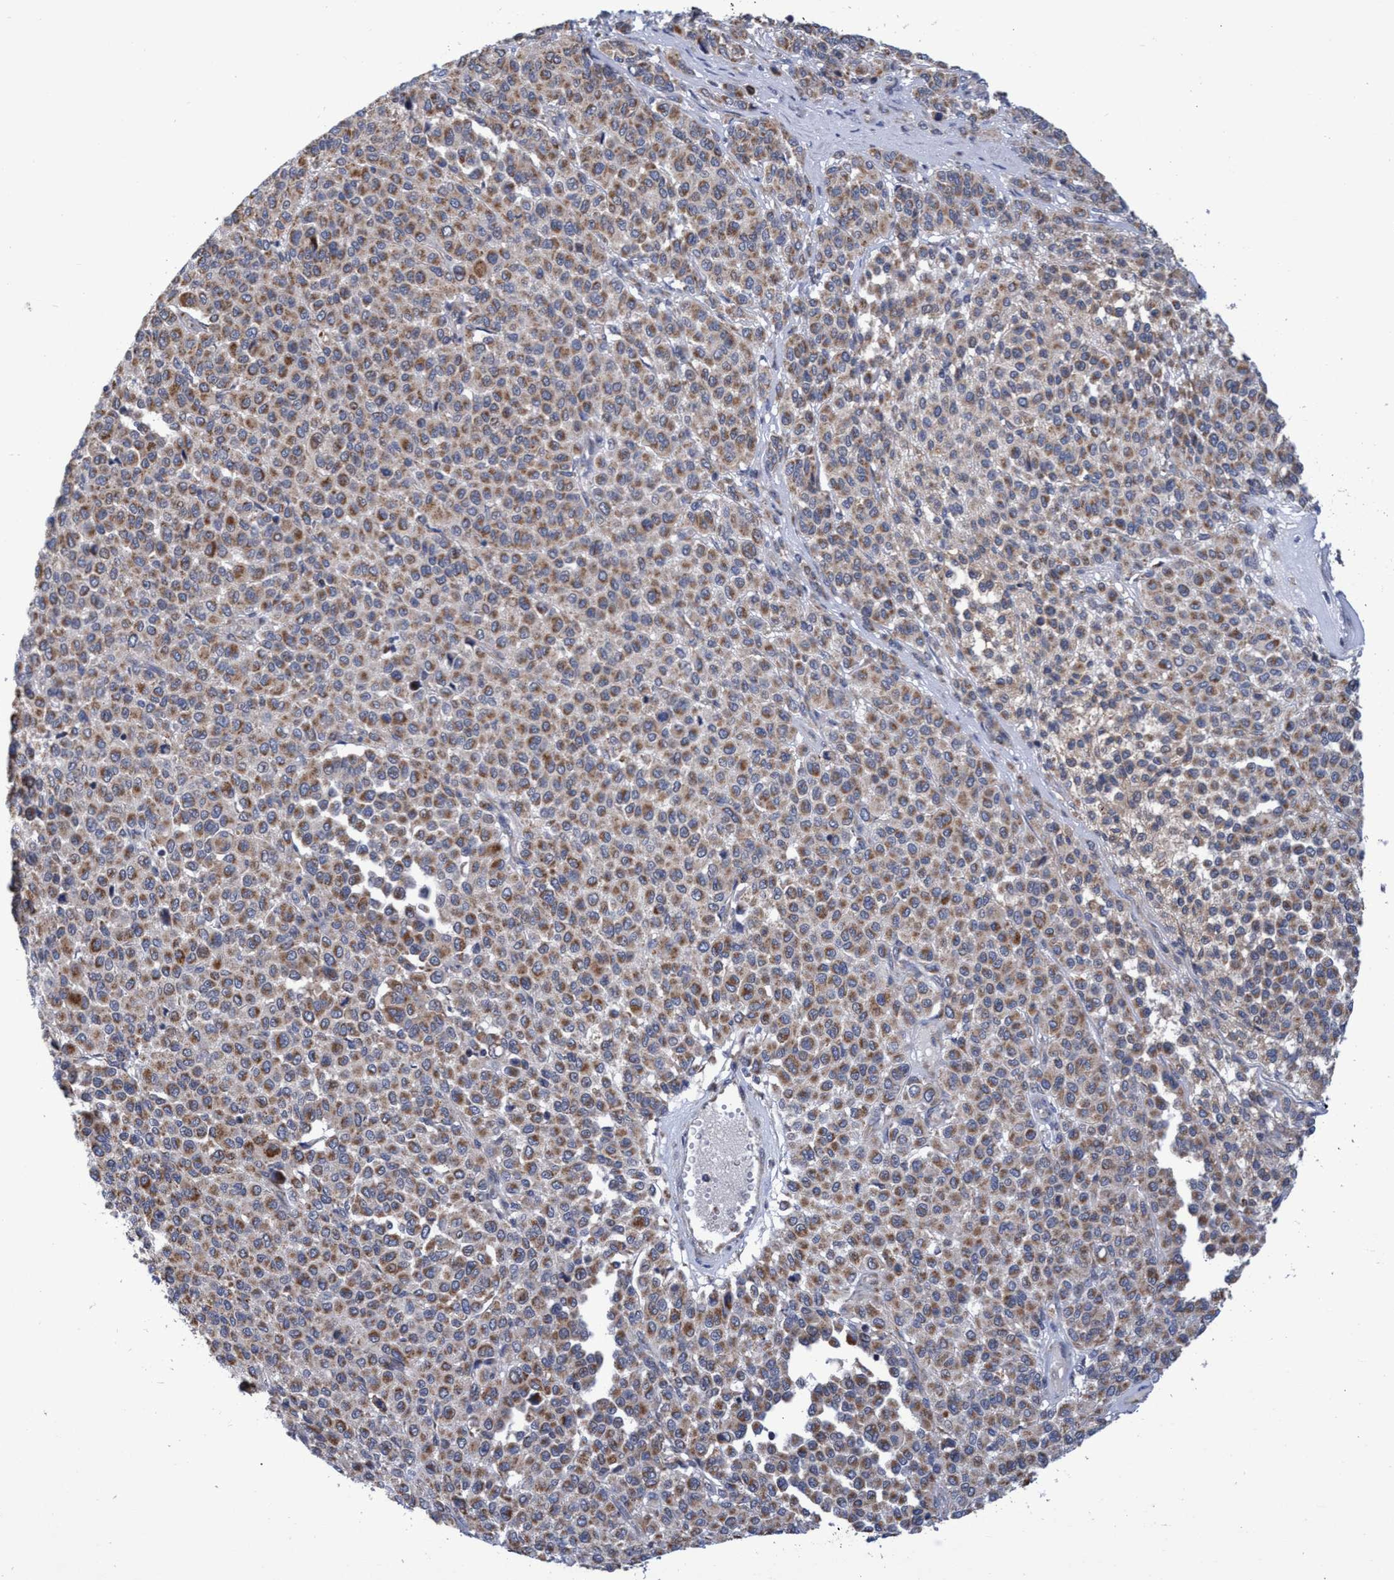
{"staining": {"intensity": "moderate", "quantity": ">75%", "location": "cytoplasmic/membranous"}, "tissue": "melanoma", "cell_type": "Tumor cells", "image_type": "cancer", "snomed": [{"axis": "morphology", "description": "Malignant melanoma, Metastatic site"}, {"axis": "topography", "description": "Pancreas"}], "caption": "DAB immunohistochemical staining of human malignant melanoma (metastatic site) shows moderate cytoplasmic/membranous protein expression in about >75% of tumor cells.", "gene": "NAT16", "patient": {"sex": "female", "age": 30}}